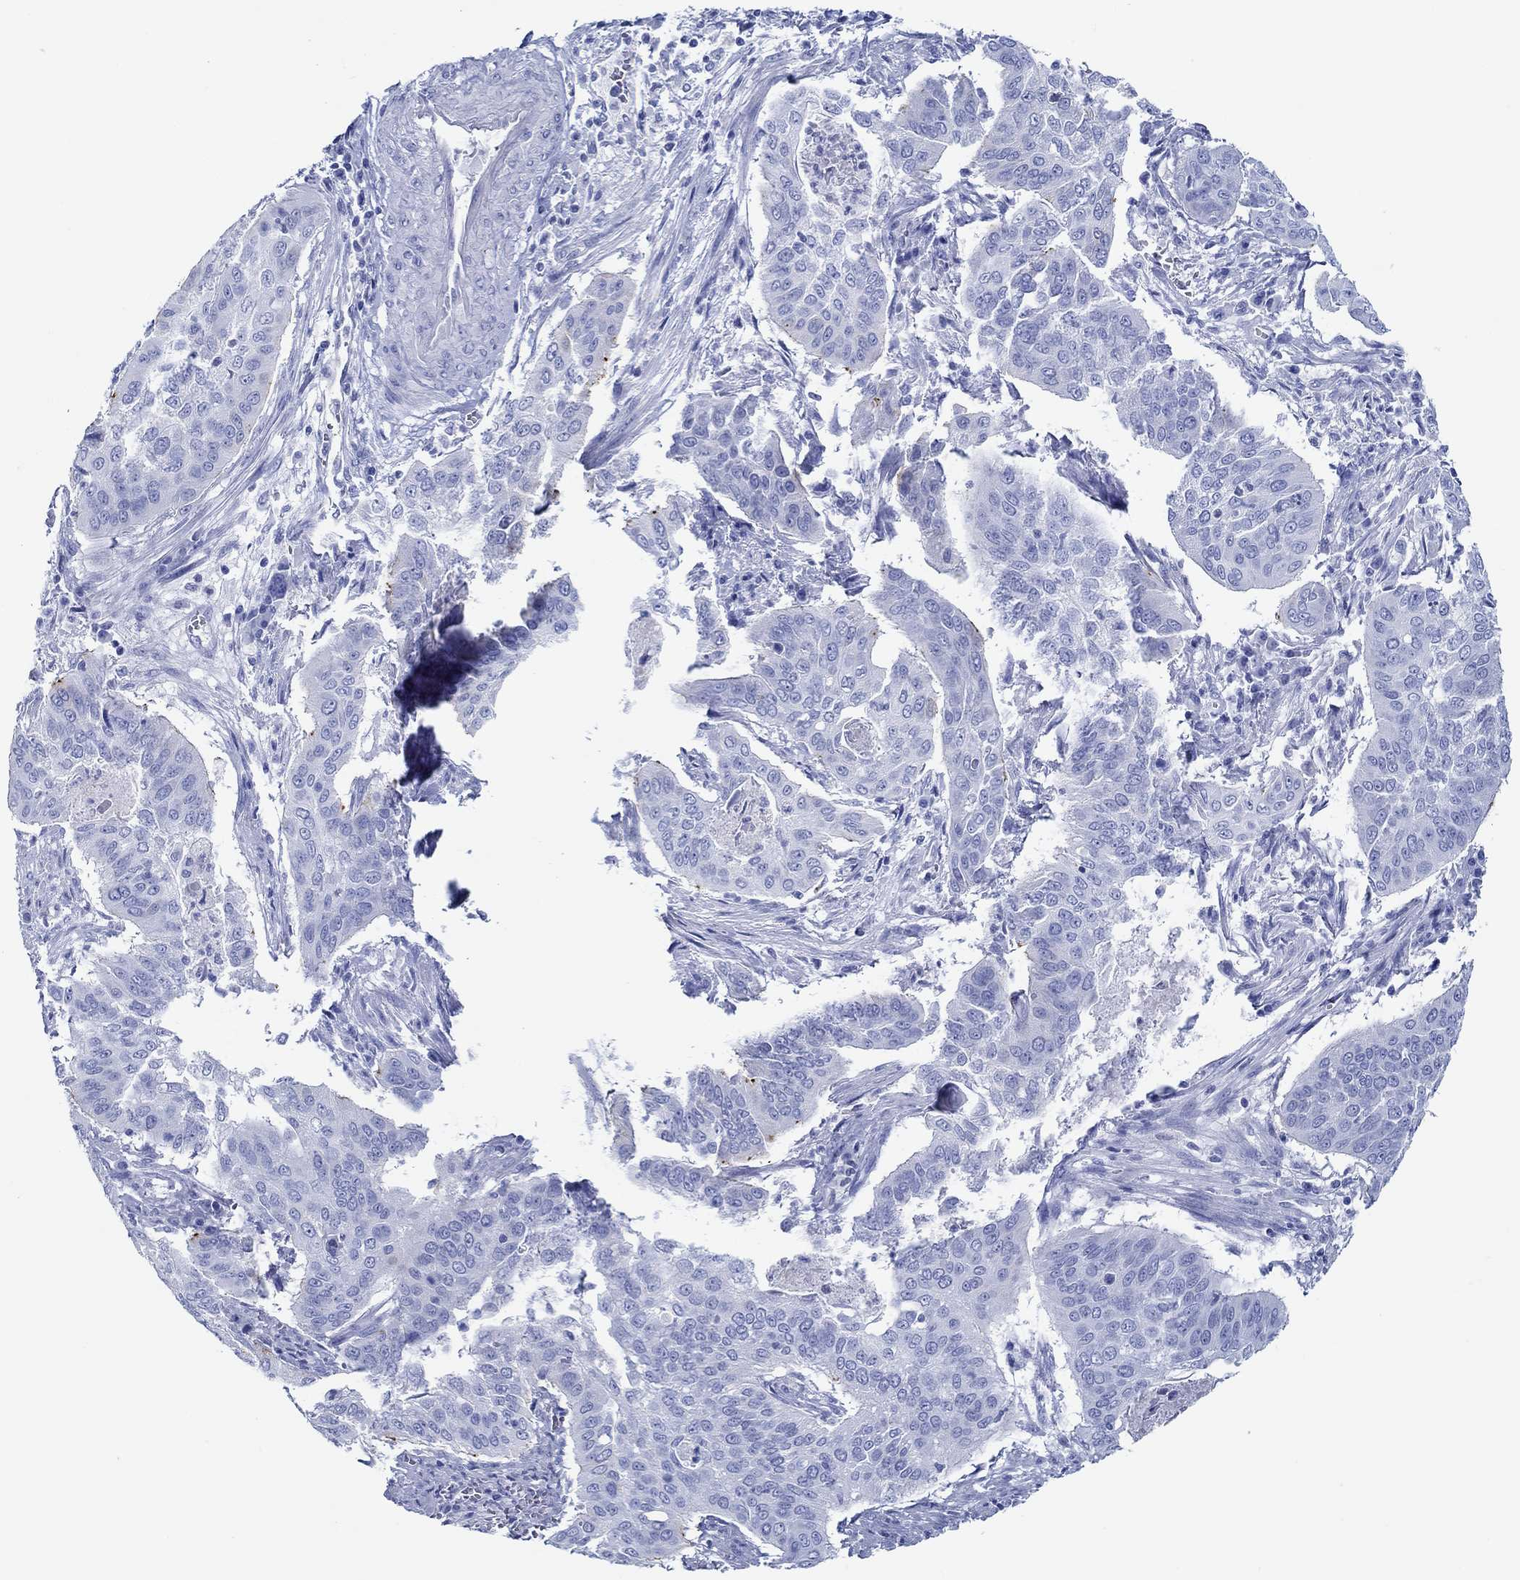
{"staining": {"intensity": "negative", "quantity": "none", "location": "none"}, "tissue": "cervical cancer", "cell_type": "Tumor cells", "image_type": "cancer", "snomed": [{"axis": "morphology", "description": "Squamous cell carcinoma, NOS"}, {"axis": "topography", "description": "Cervix"}], "caption": "Immunohistochemical staining of human cervical cancer (squamous cell carcinoma) displays no significant expression in tumor cells.", "gene": "IGFBP6", "patient": {"sex": "female", "age": 39}}